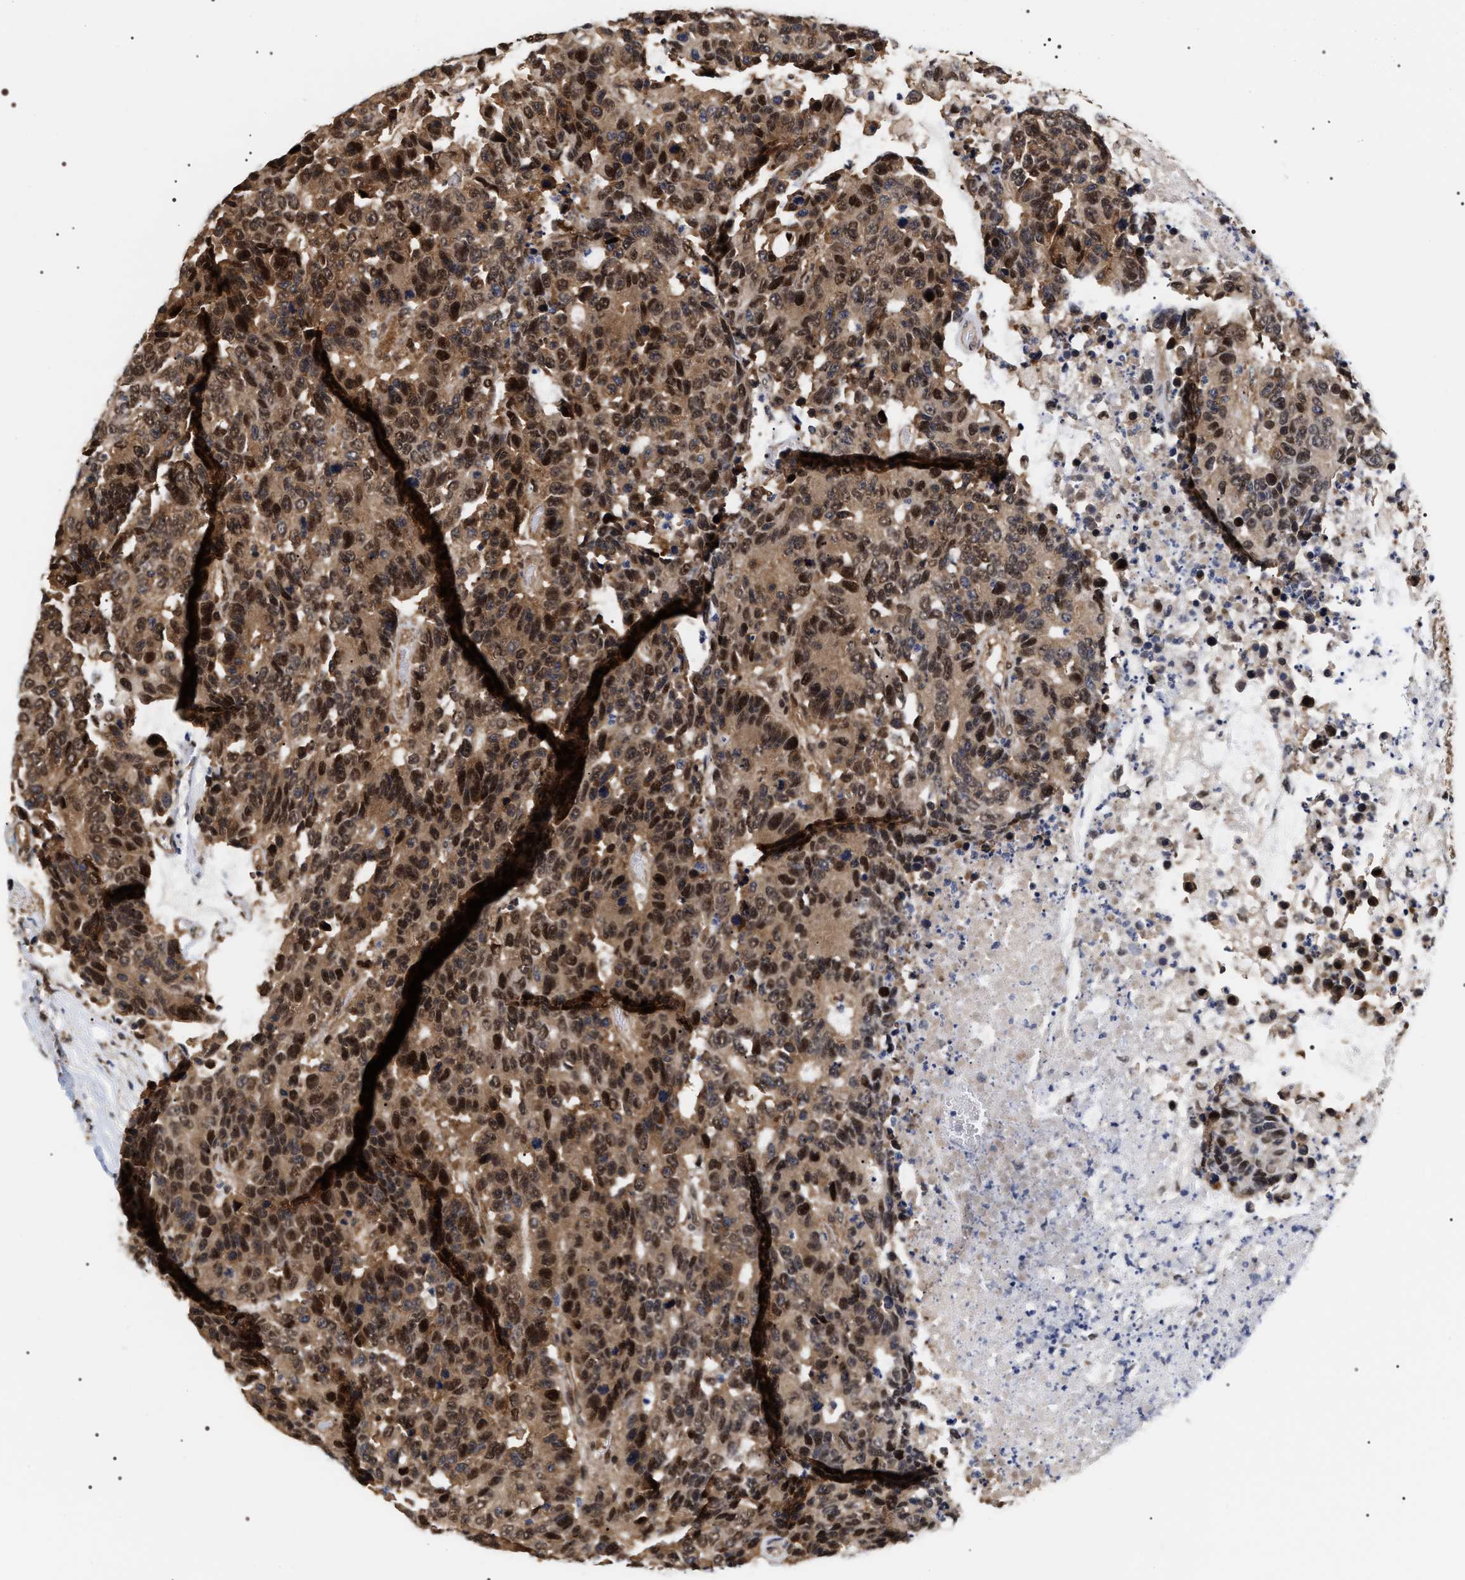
{"staining": {"intensity": "strong", "quantity": ">75%", "location": "cytoplasmic/membranous,nuclear"}, "tissue": "colorectal cancer", "cell_type": "Tumor cells", "image_type": "cancer", "snomed": [{"axis": "morphology", "description": "Adenocarcinoma, NOS"}, {"axis": "topography", "description": "Colon"}], "caption": "Protein staining by immunohistochemistry shows strong cytoplasmic/membranous and nuclear staining in about >75% of tumor cells in adenocarcinoma (colorectal). The staining is performed using DAB (3,3'-diaminobenzidine) brown chromogen to label protein expression. The nuclei are counter-stained blue using hematoxylin.", "gene": "BAG6", "patient": {"sex": "female", "age": 86}}